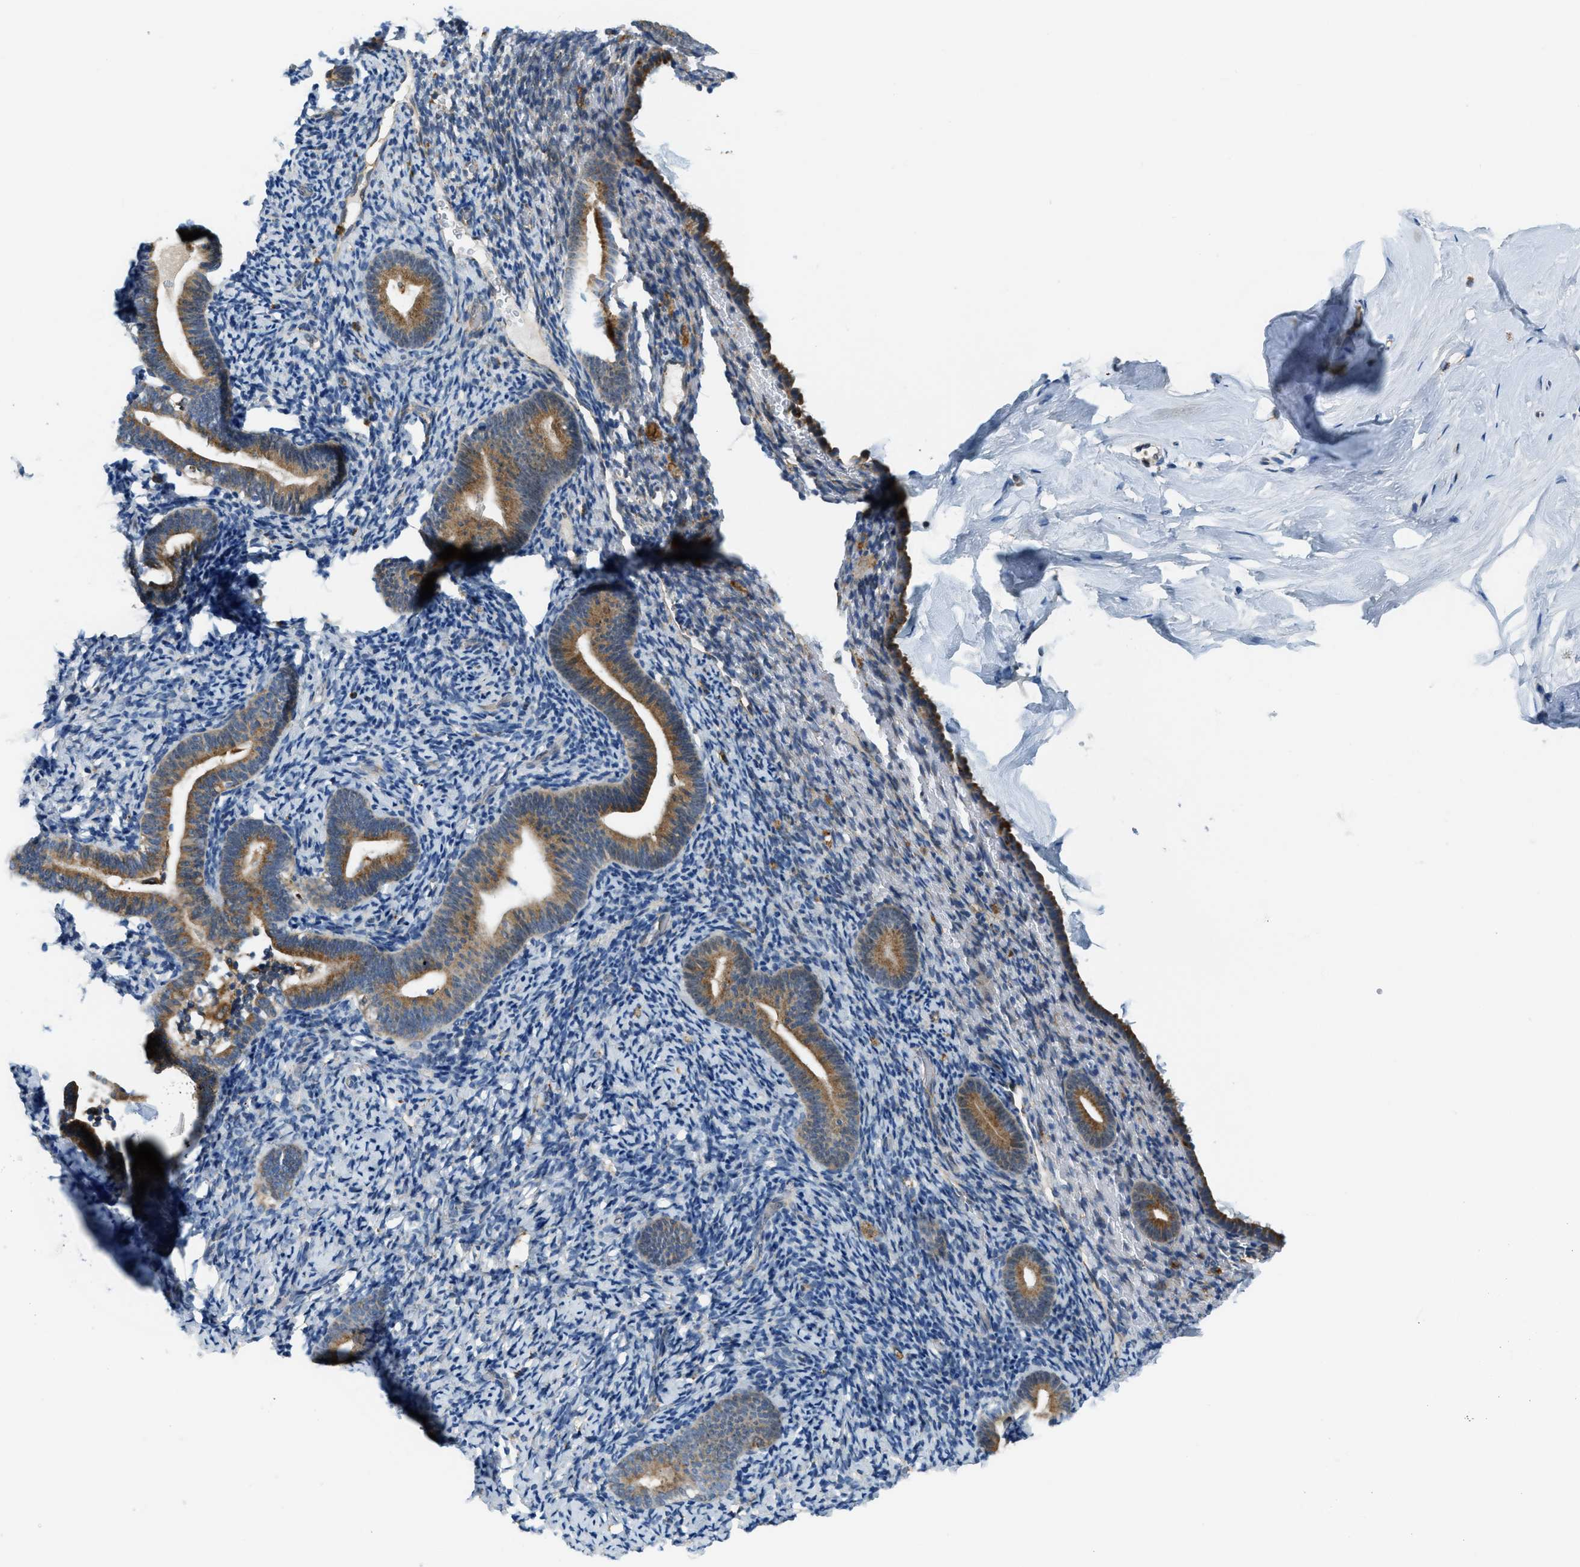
{"staining": {"intensity": "negative", "quantity": "none", "location": "none"}, "tissue": "endometrium", "cell_type": "Cells in endometrial stroma", "image_type": "normal", "snomed": [{"axis": "morphology", "description": "Normal tissue, NOS"}, {"axis": "topography", "description": "Endometrium"}], "caption": "IHC of normal human endometrium reveals no staining in cells in endometrial stroma.", "gene": "STARD3NL", "patient": {"sex": "female", "age": 51}}